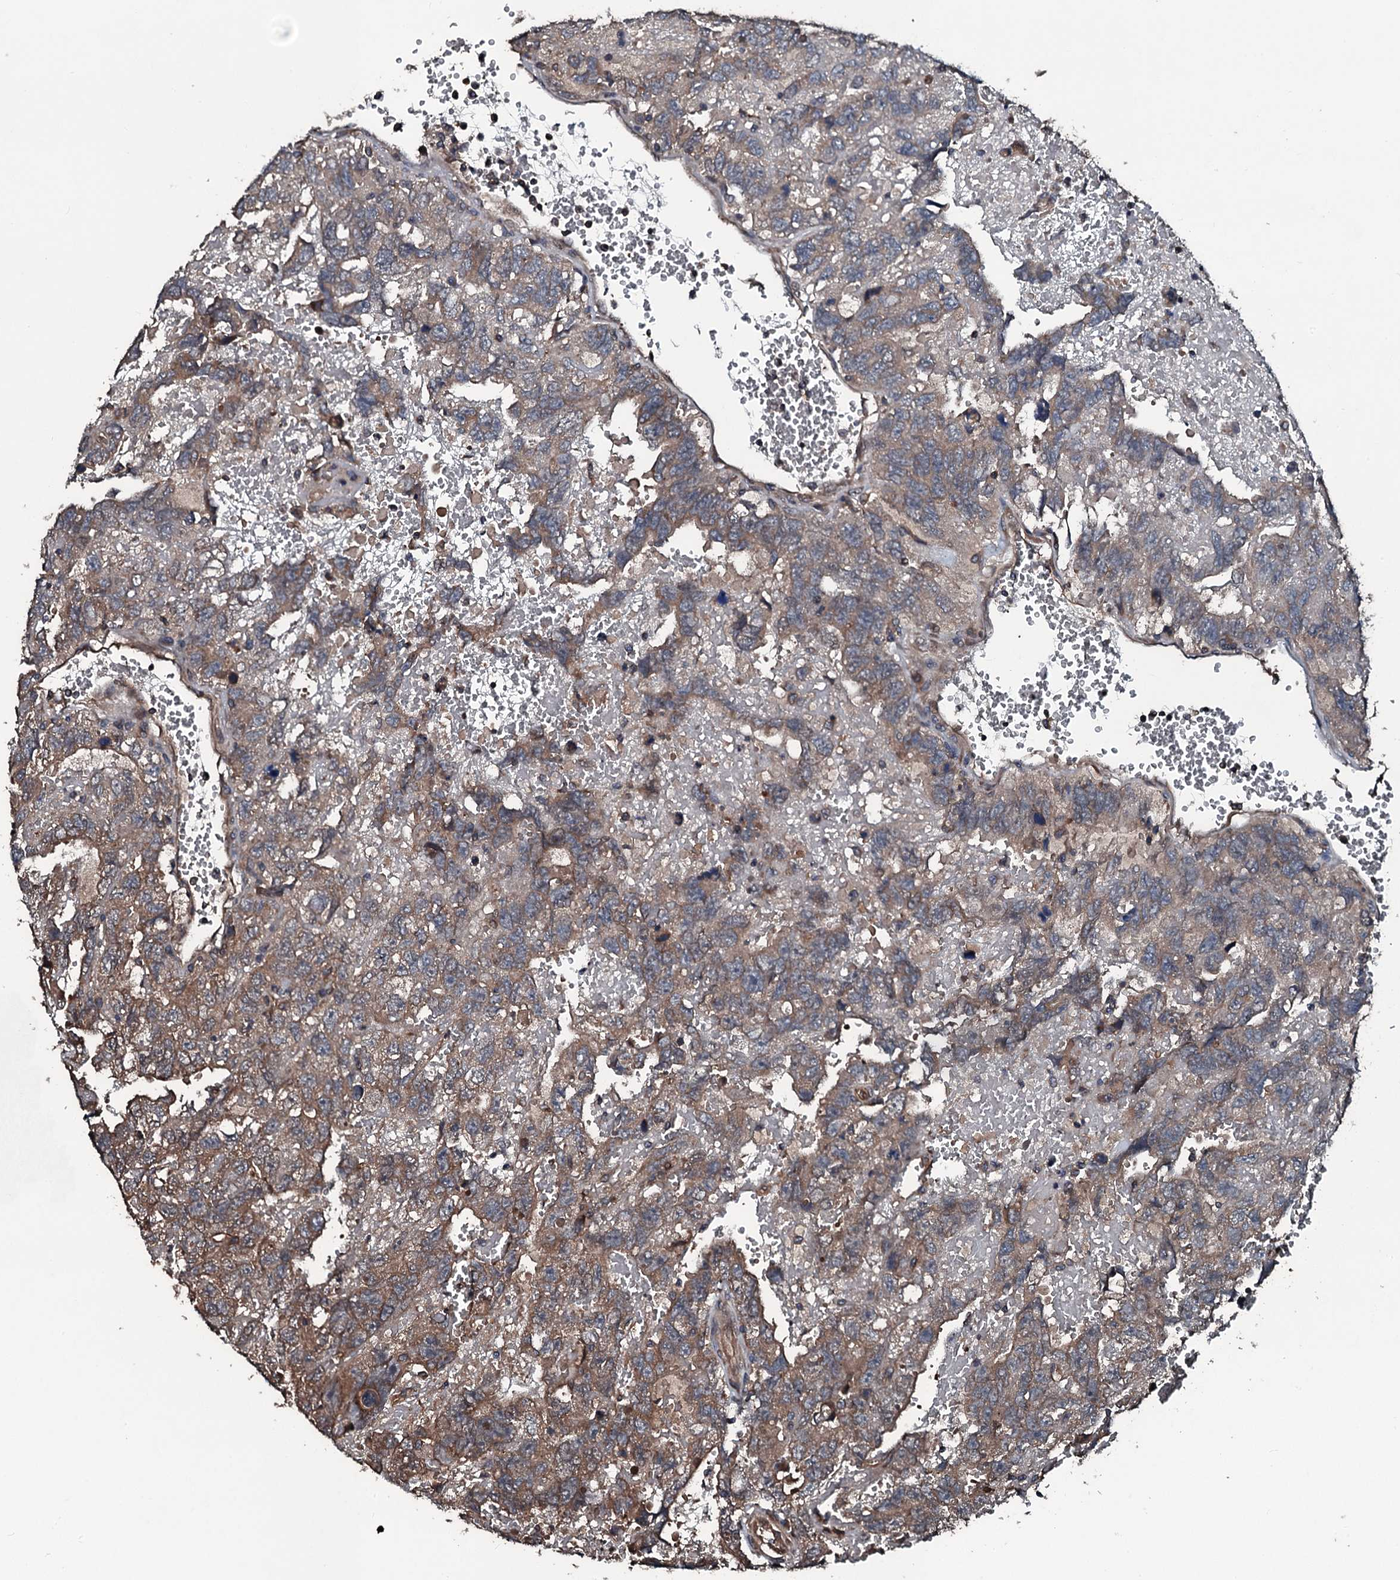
{"staining": {"intensity": "moderate", "quantity": "25%-75%", "location": "cytoplasmic/membranous"}, "tissue": "testis cancer", "cell_type": "Tumor cells", "image_type": "cancer", "snomed": [{"axis": "morphology", "description": "Carcinoma, Embryonal, NOS"}, {"axis": "topography", "description": "Testis"}], "caption": "Immunohistochemistry of human testis cancer (embryonal carcinoma) displays medium levels of moderate cytoplasmic/membranous expression in approximately 25%-75% of tumor cells. The staining was performed using DAB (3,3'-diaminobenzidine) to visualize the protein expression in brown, while the nuclei were stained in blue with hematoxylin (Magnification: 20x).", "gene": "AARS1", "patient": {"sex": "male", "age": 45}}